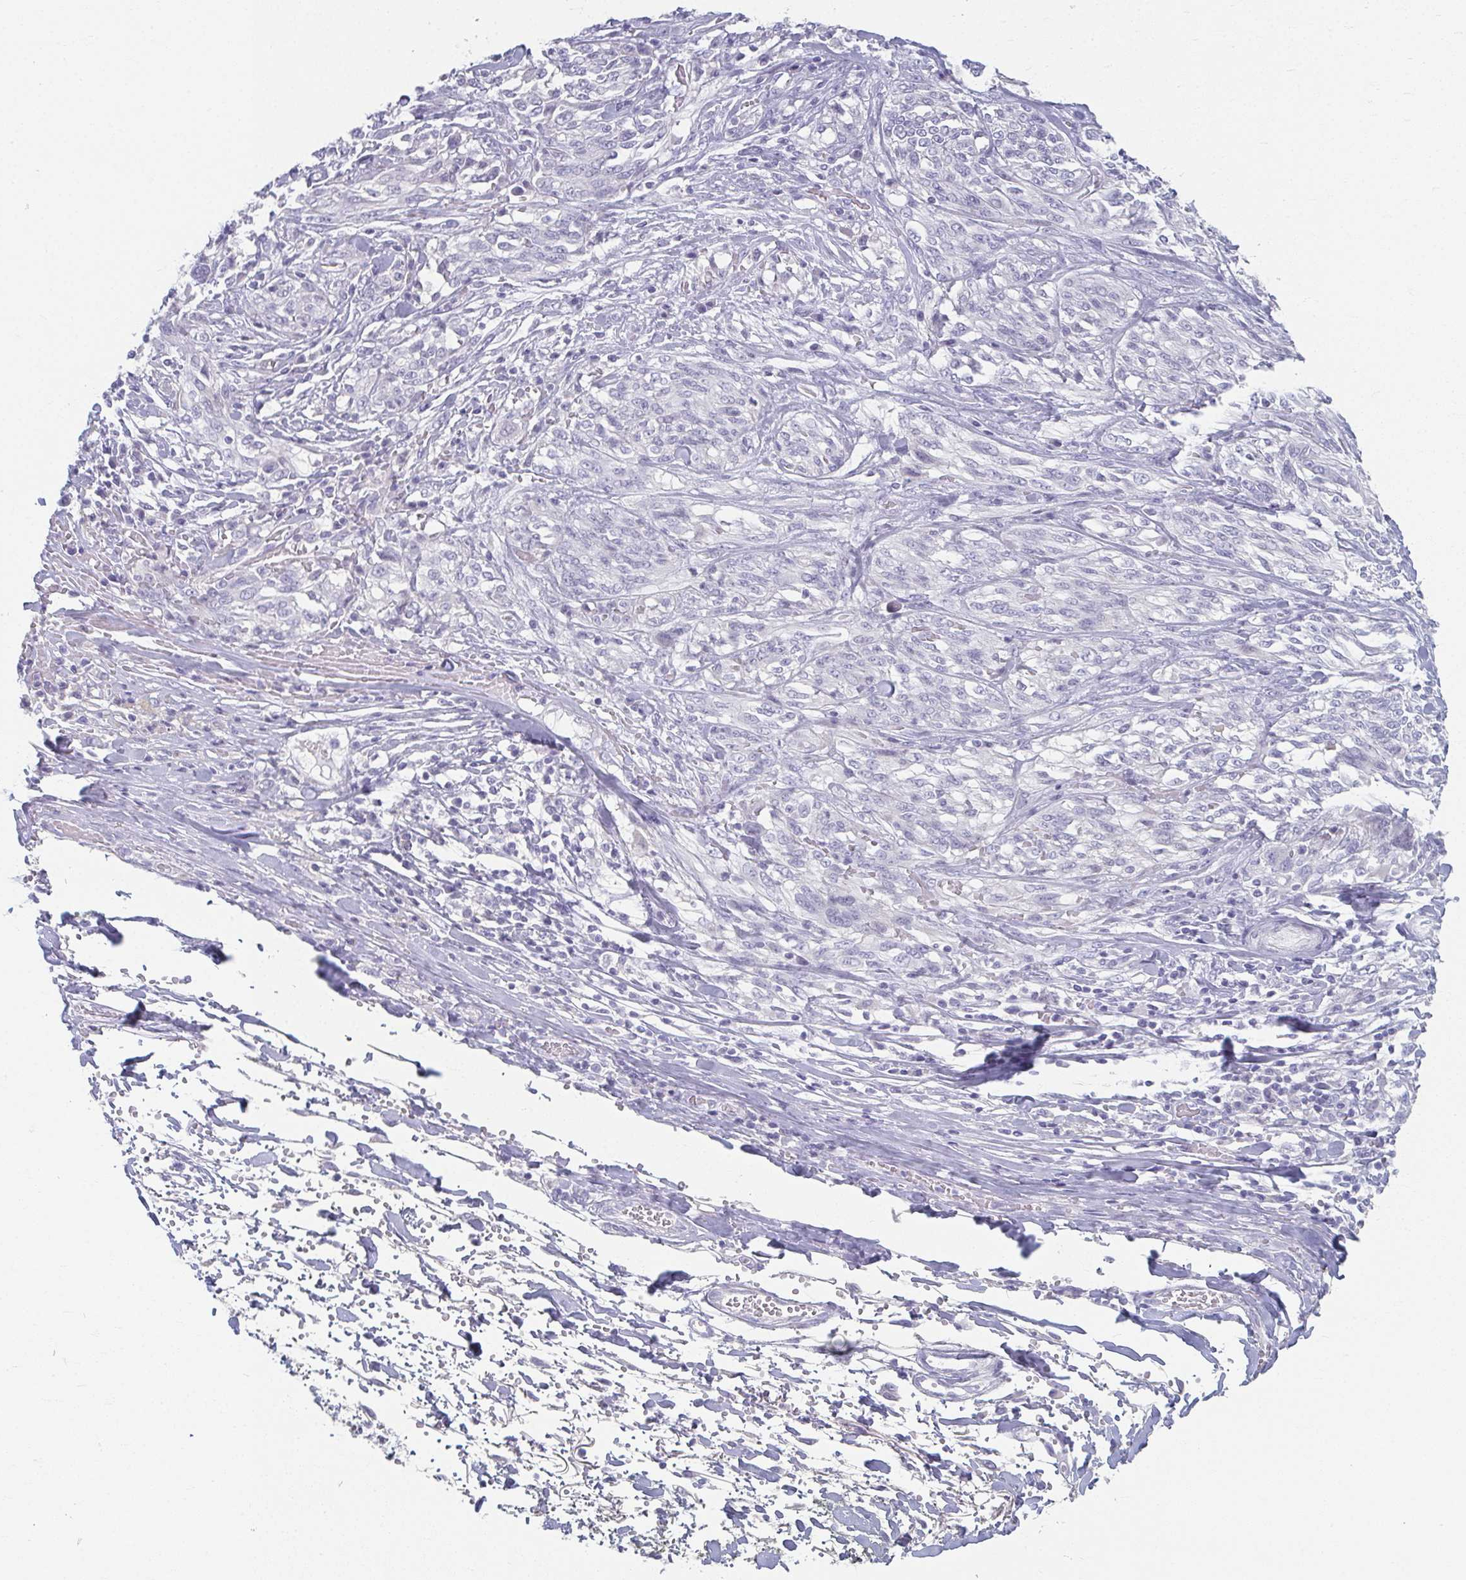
{"staining": {"intensity": "negative", "quantity": "none", "location": "none"}, "tissue": "melanoma", "cell_type": "Tumor cells", "image_type": "cancer", "snomed": [{"axis": "morphology", "description": "Malignant melanoma, NOS"}, {"axis": "topography", "description": "Skin"}], "caption": "Immunohistochemistry (IHC) of malignant melanoma shows no expression in tumor cells.", "gene": "CAMKV", "patient": {"sex": "female", "age": 91}}